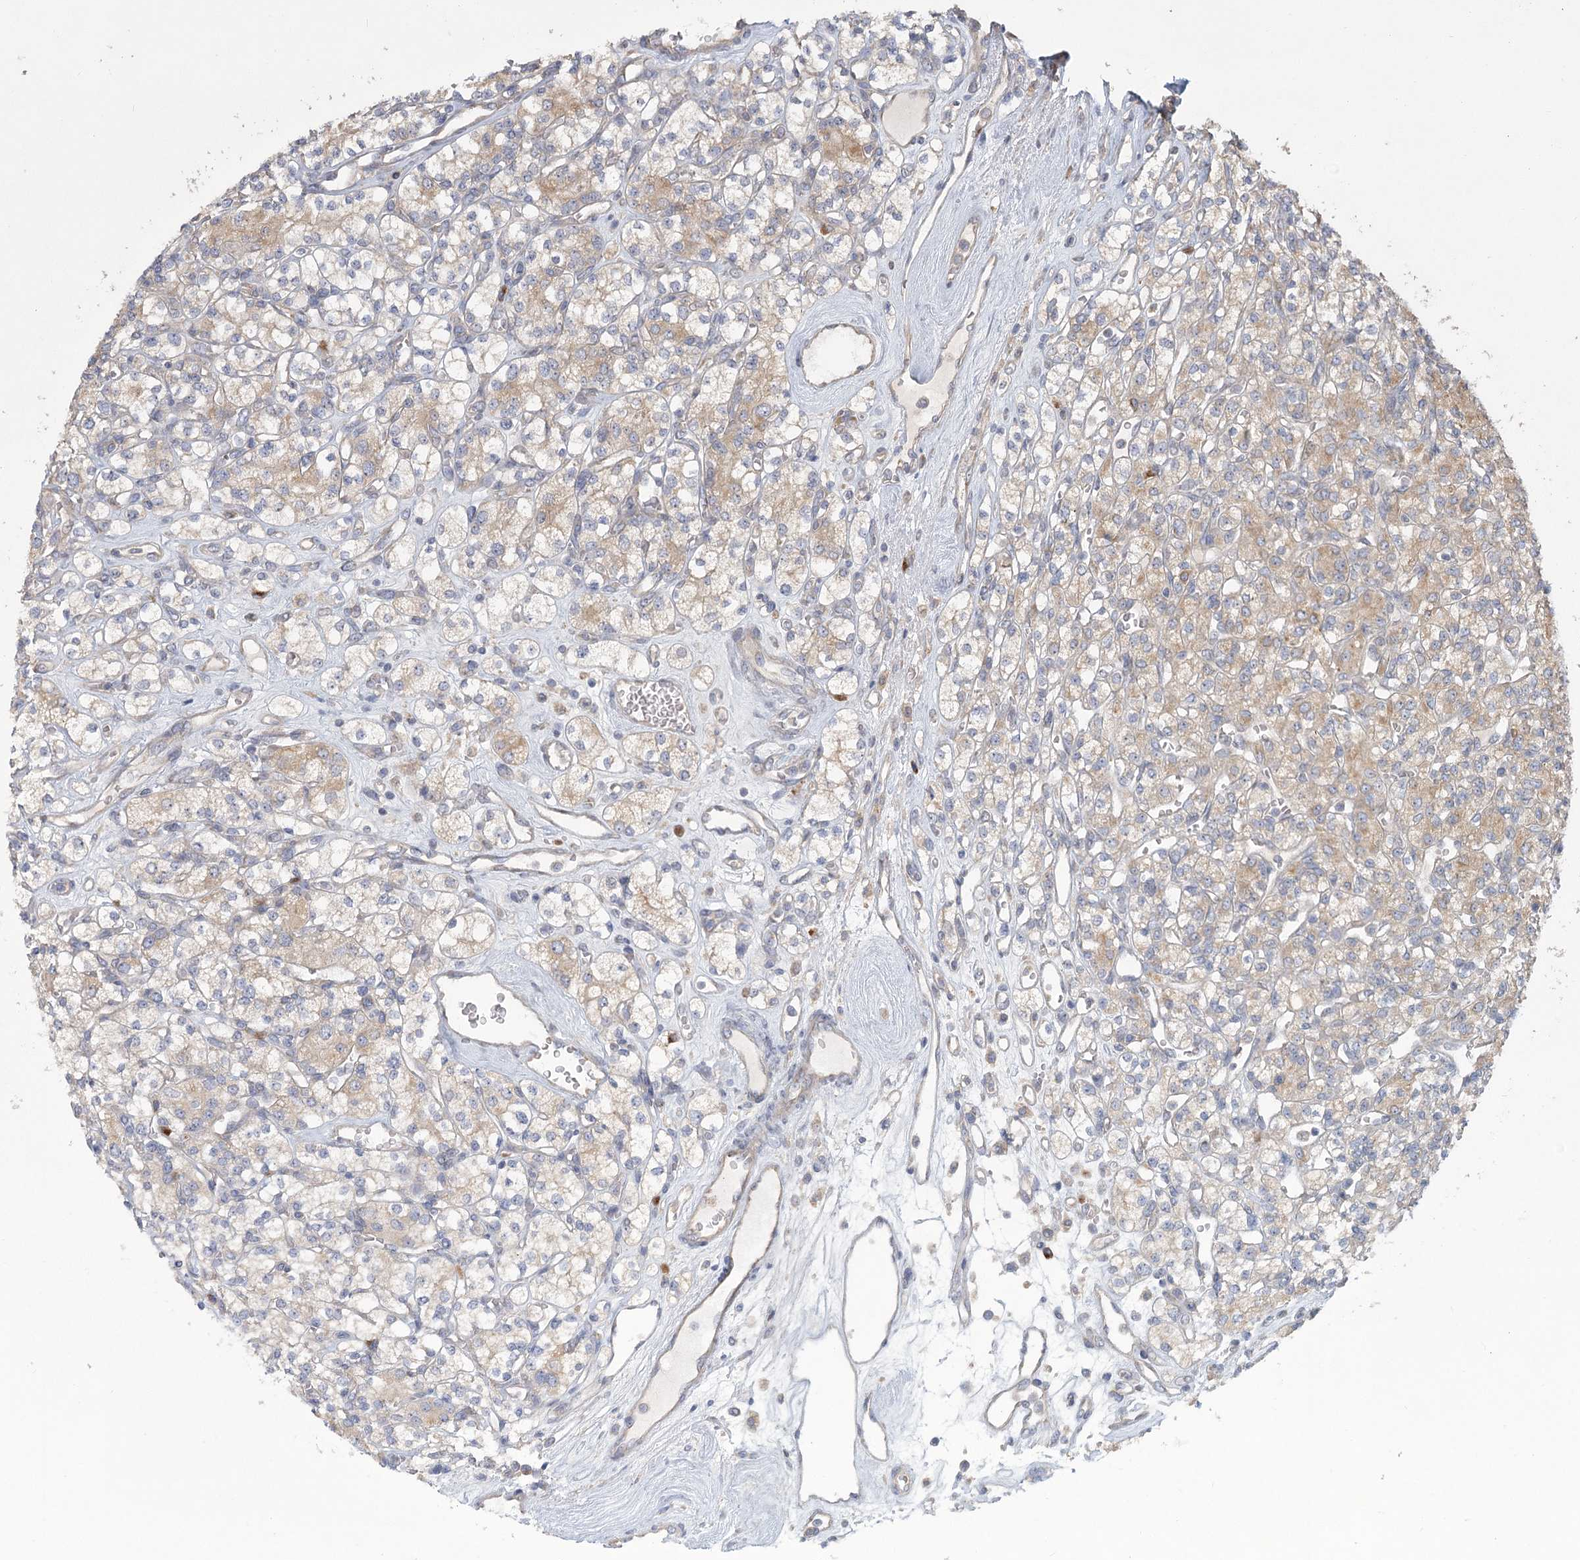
{"staining": {"intensity": "weak", "quantity": ">75%", "location": "cytoplasmic/membranous"}, "tissue": "renal cancer", "cell_type": "Tumor cells", "image_type": "cancer", "snomed": [{"axis": "morphology", "description": "Adenocarcinoma, NOS"}, {"axis": "topography", "description": "Kidney"}], "caption": "Protein expression analysis of human renal cancer reveals weak cytoplasmic/membranous expression in approximately >75% of tumor cells.", "gene": "CNTLN", "patient": {"sex": "male", "age": 77}}